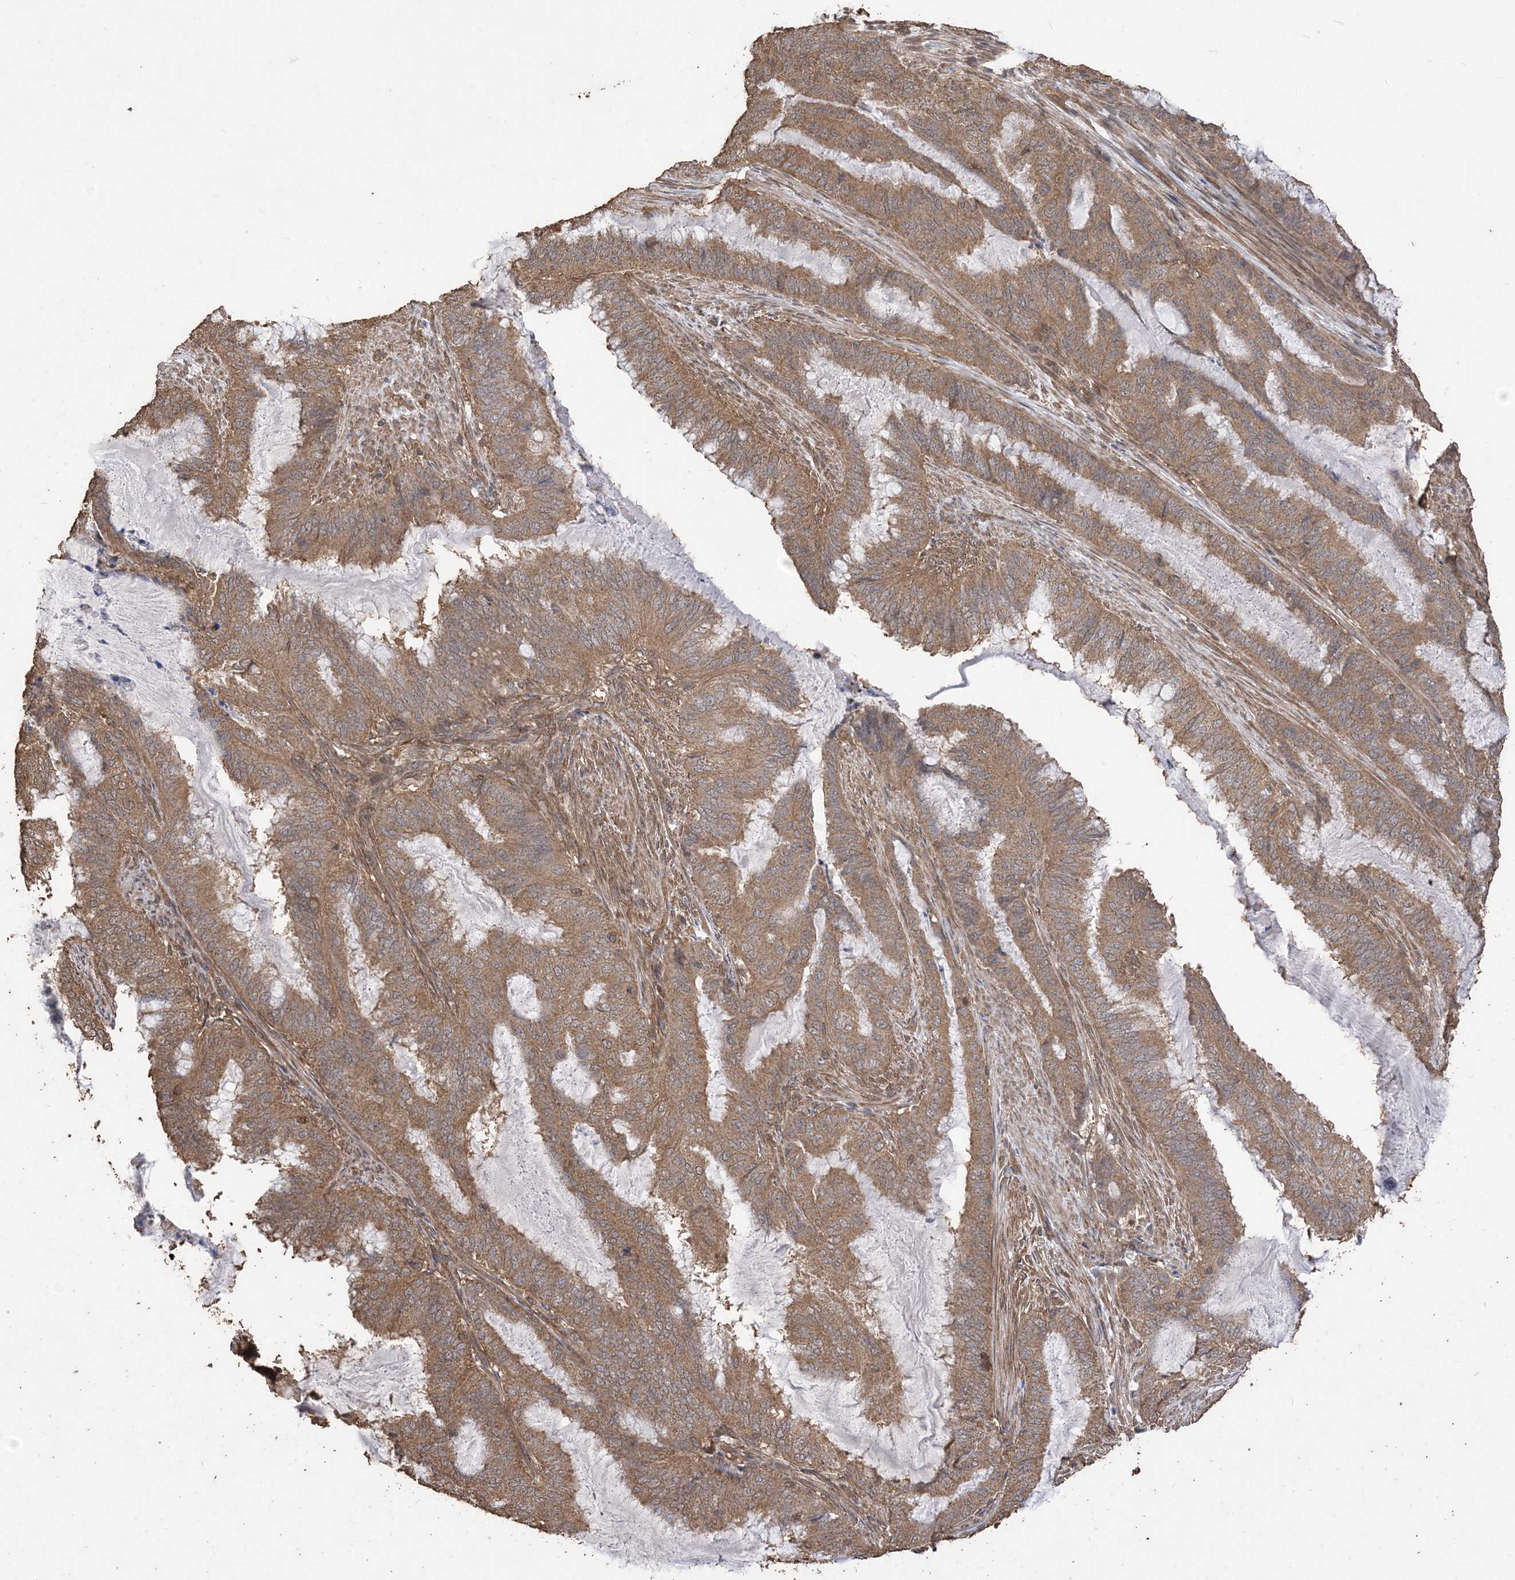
{"staining": {"intensity": "moderate", "quantity": ">75%", "location": "cytoplasmic/membranous"}, "tissue": "endometrial cancer", "cell_type": "Tumor cells", "image_type": "cancer", "snomed": [{"axis": "morphology", "description": "Adenocarcinoma, NOS"}, {"axis": "topography", "description": "Endometrium"}], "caption": "Immunohistochemical staining of human endometrial cancer shows medium levels of moderate cytoplasmic/membranous protein staining in approximately >75% of tumor cells.", "gene": "ZKSCAN5", "patient": {"sex": "female", "age": 51}}